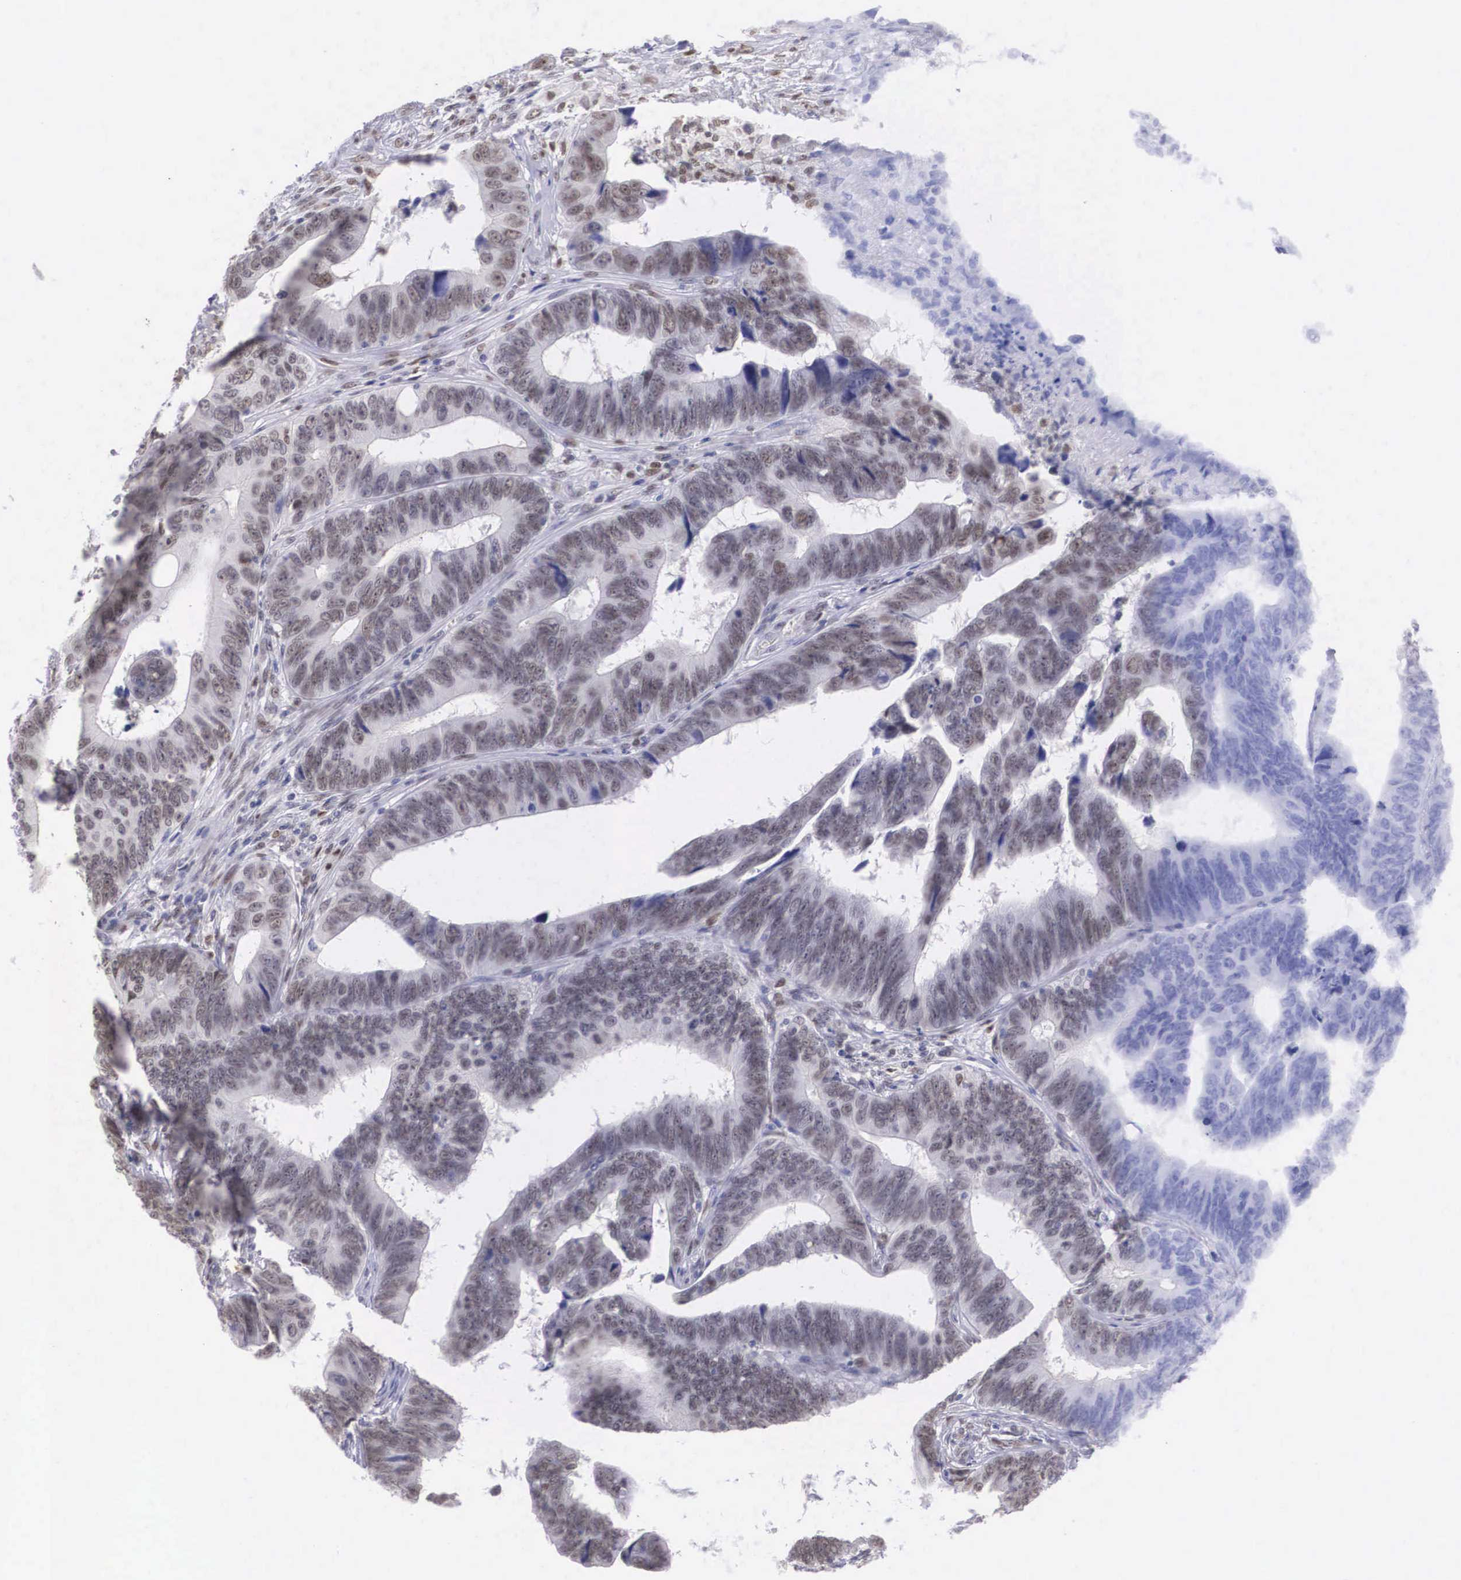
{"staining": {"intensity": "weak", "quantity": ">75%", "location": "nuclear"}, "tissue": "colorectal cancer", "cell_type": "Tumor cells", "image_type": "cancer", "snomed": [{"axis": "morphology", "description": "Adenocarcinoma, NOS"}, {"axis": "topography", "description": "Colon"}], "caption": "Immunohistochemistry (IHC) of adenocarcinoma (colorectal) demonstrates low levels of weak nuclear positivity in about >75% of tumor cells.", "gene": "ETV6", "patient": {"sex": "female", "age": 78}}